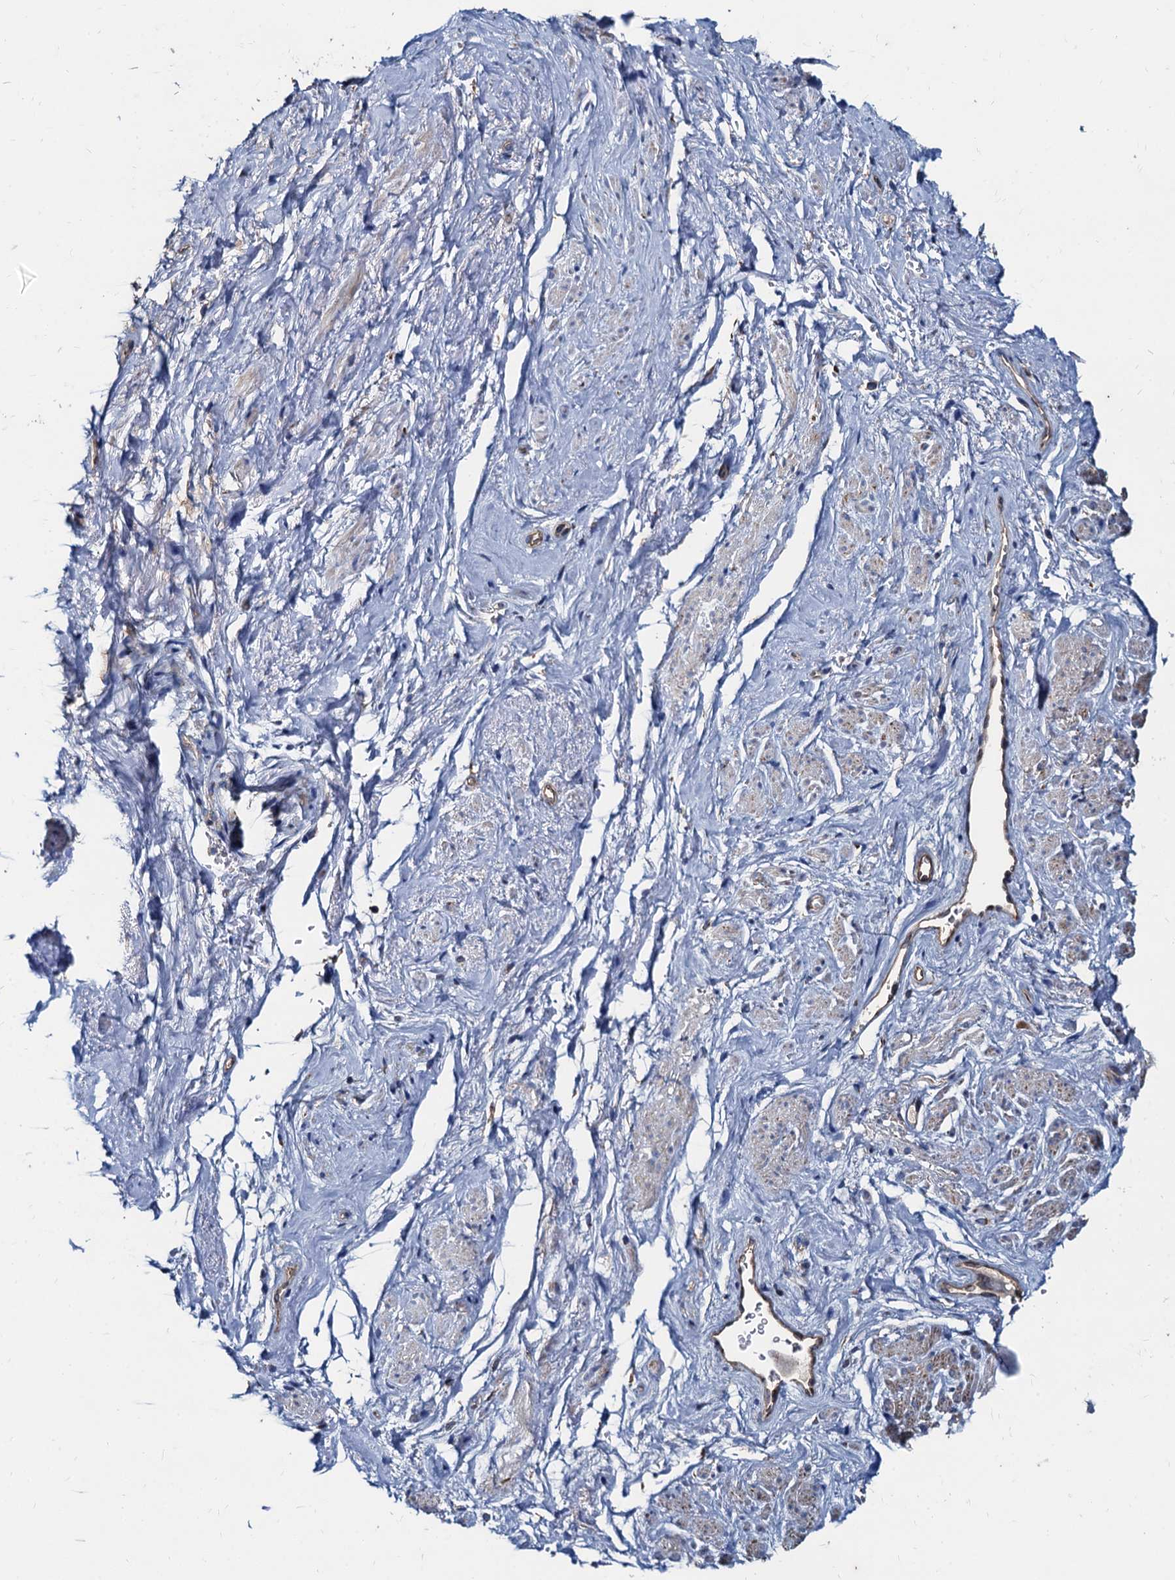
{"staining": {"intensity": "negative", "quantity": "none", "location": "none"}, "tissue": "smooth muscle", "cell_type": "Smooth muscle cells", "image_type": "normal", "snomed": [{"axis": "morphology", "description": "Normal tissue, NOS"}, {"axis": "topography", "description": "Smooth muscle"}, {"axis": "topography", "description": "Peripheral nerve tissue"}], "caption": "The photomicrograph exhibits no significant positivity in smooth muscle cells of smooth muscle.", "gene": "NGRN", "patient": {"sex": "male", "age": 69}}